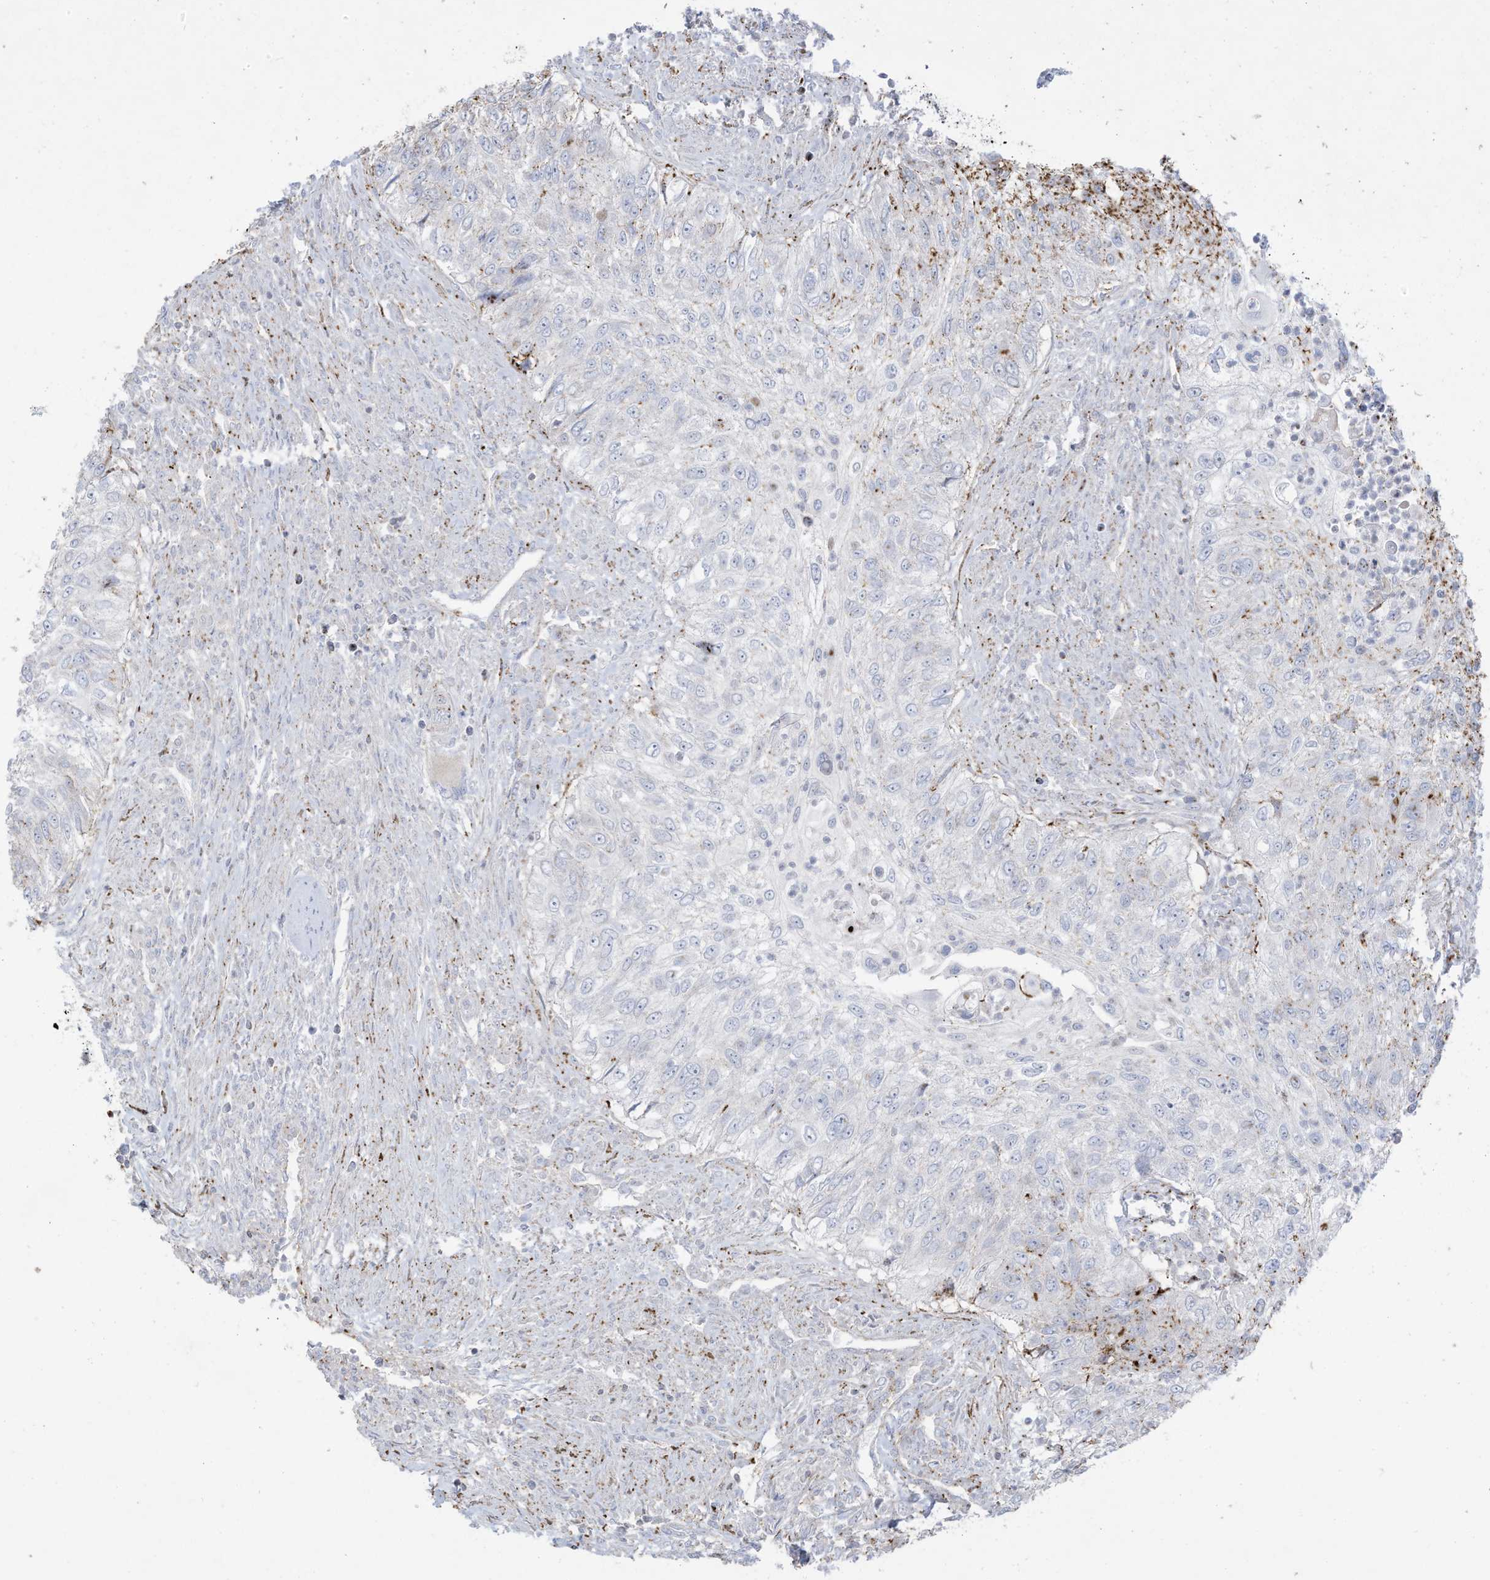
{"staining": {"intensity": "negative", "quantity": "none", "location": "none"}, "tissue": "urothelial cancer", "cell_type": "Tumor cells", "image_type": "cancer", "snomed": [{"axis": "morphology", "description": "Urothelial carcinoma, High grade"}, {"axis": "topography", "description": "Urinary bladder"}], "caption": "Immunohistochemistry micrograph of high-grade urothelial carcinoma stained for a protein (brown), which shows no positivity in tumor cells.", "gene": "THNSL2", "patient": {"sex": "female", "age": 60}}